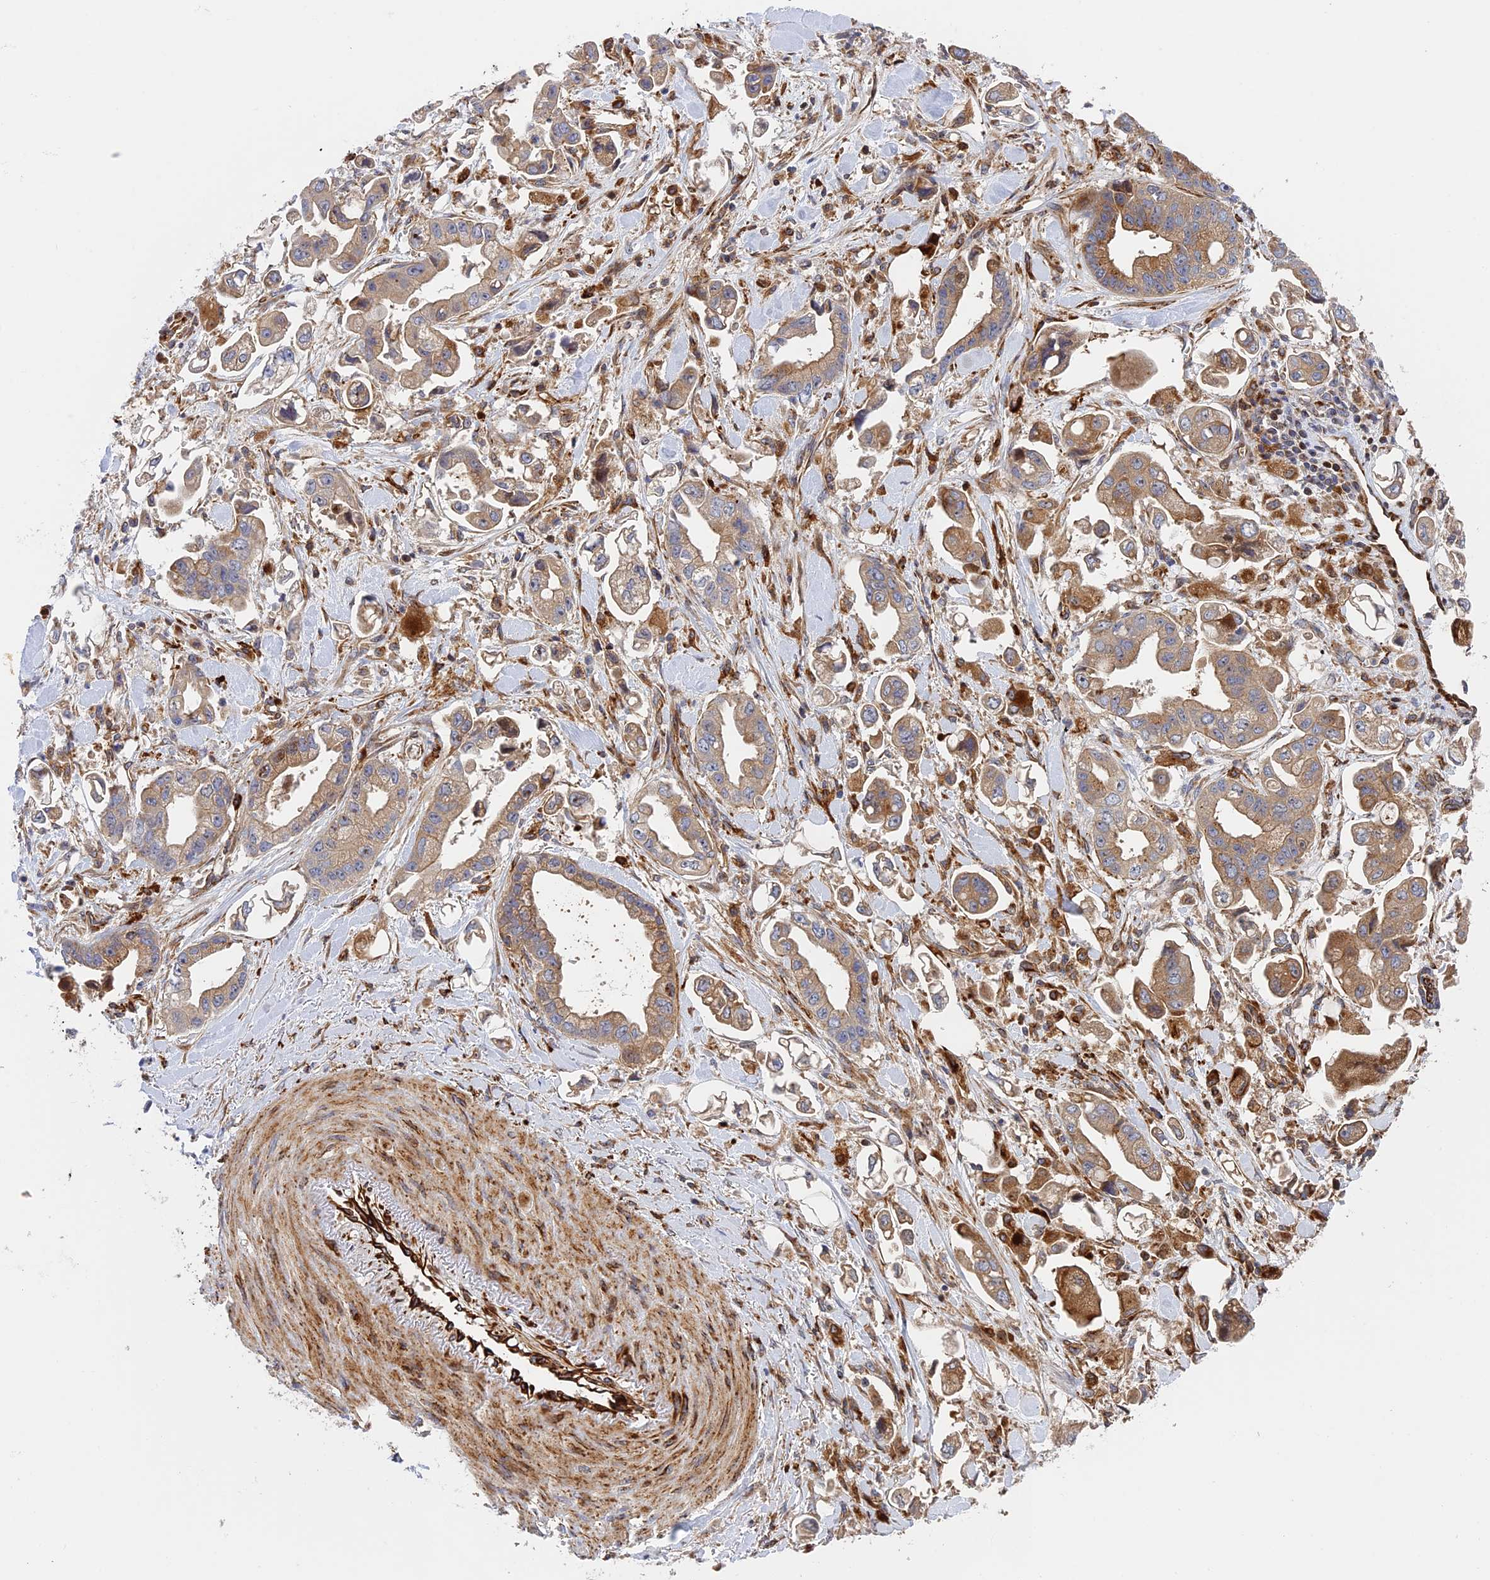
{"staining": {"intensity": "moderate", "quantity": ">75%", "location": "cytoplasmic/membranous"}, "tissue": "stomach cancer", "cell_type": "Tumor cells", "image_type": "cancer", "snomed": [{"axis": "morphology", "description": "Adenocarcinoma, NOS"}, {"axis": "topography", "description": "Stomach"}], "caption": "The photomicrograph reveals immunohistochemical staining of stomach cancer (adenocarcinoma). There is moderate cytoplasmic/membranous staining is appreciated in approximately >75% of tumor cells.", "gene": "PPP2R3C", "patient": {"sex": "male", "age": 62}}